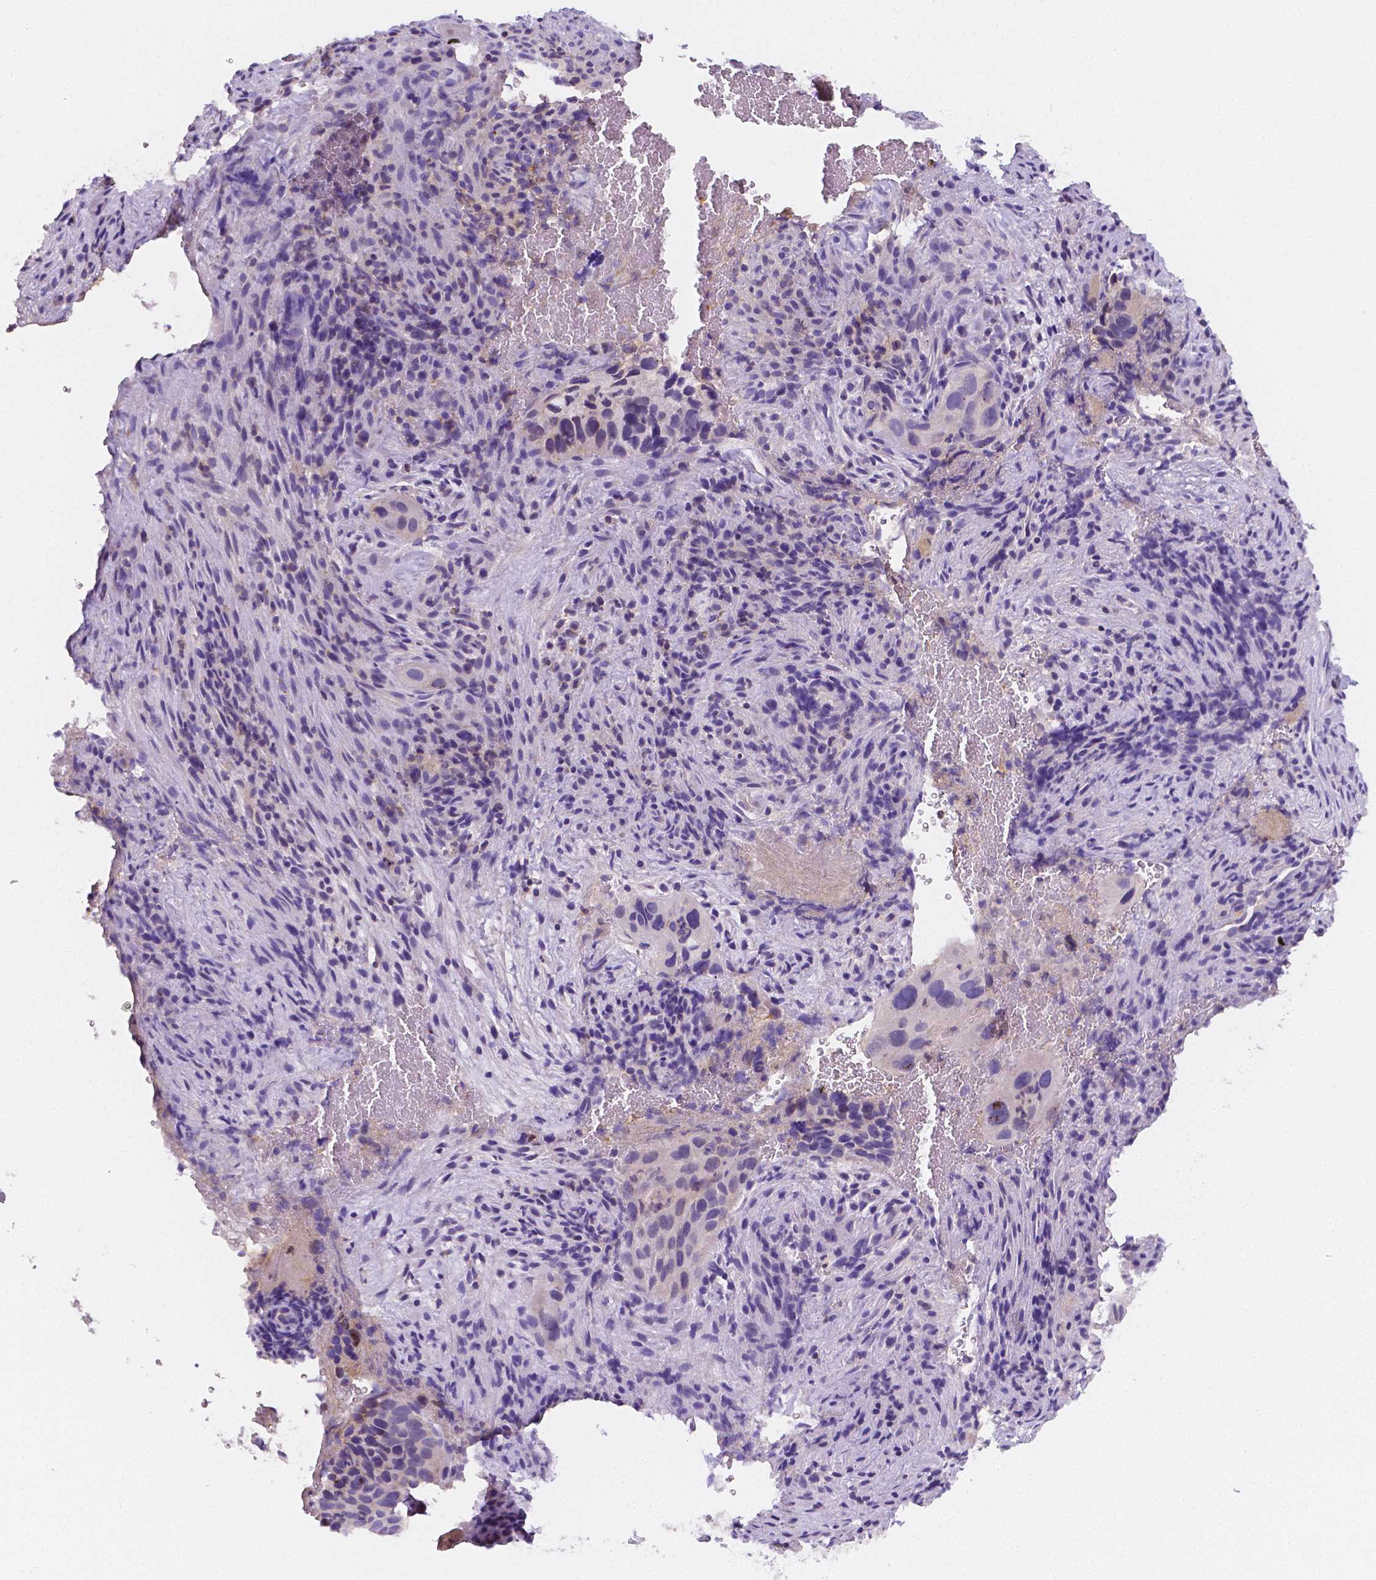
{"staining": {"intensity": "negative", "quantity": "none", "location": "none"}, "tissue": "cervical cancer", "cell_type": "Tumor cells", "image_type": "cancer", "snomed": [{"axis": "morphology", "description": "Squamous cell carcinoma, NOS"}, {"axis": "topography", "description": "Cervix"}], "caption": "Tumor cells are negative for protein expression in human cervical cancer.", "gene": "GABRD", "patient": {"sex": "female", "age": 38}}